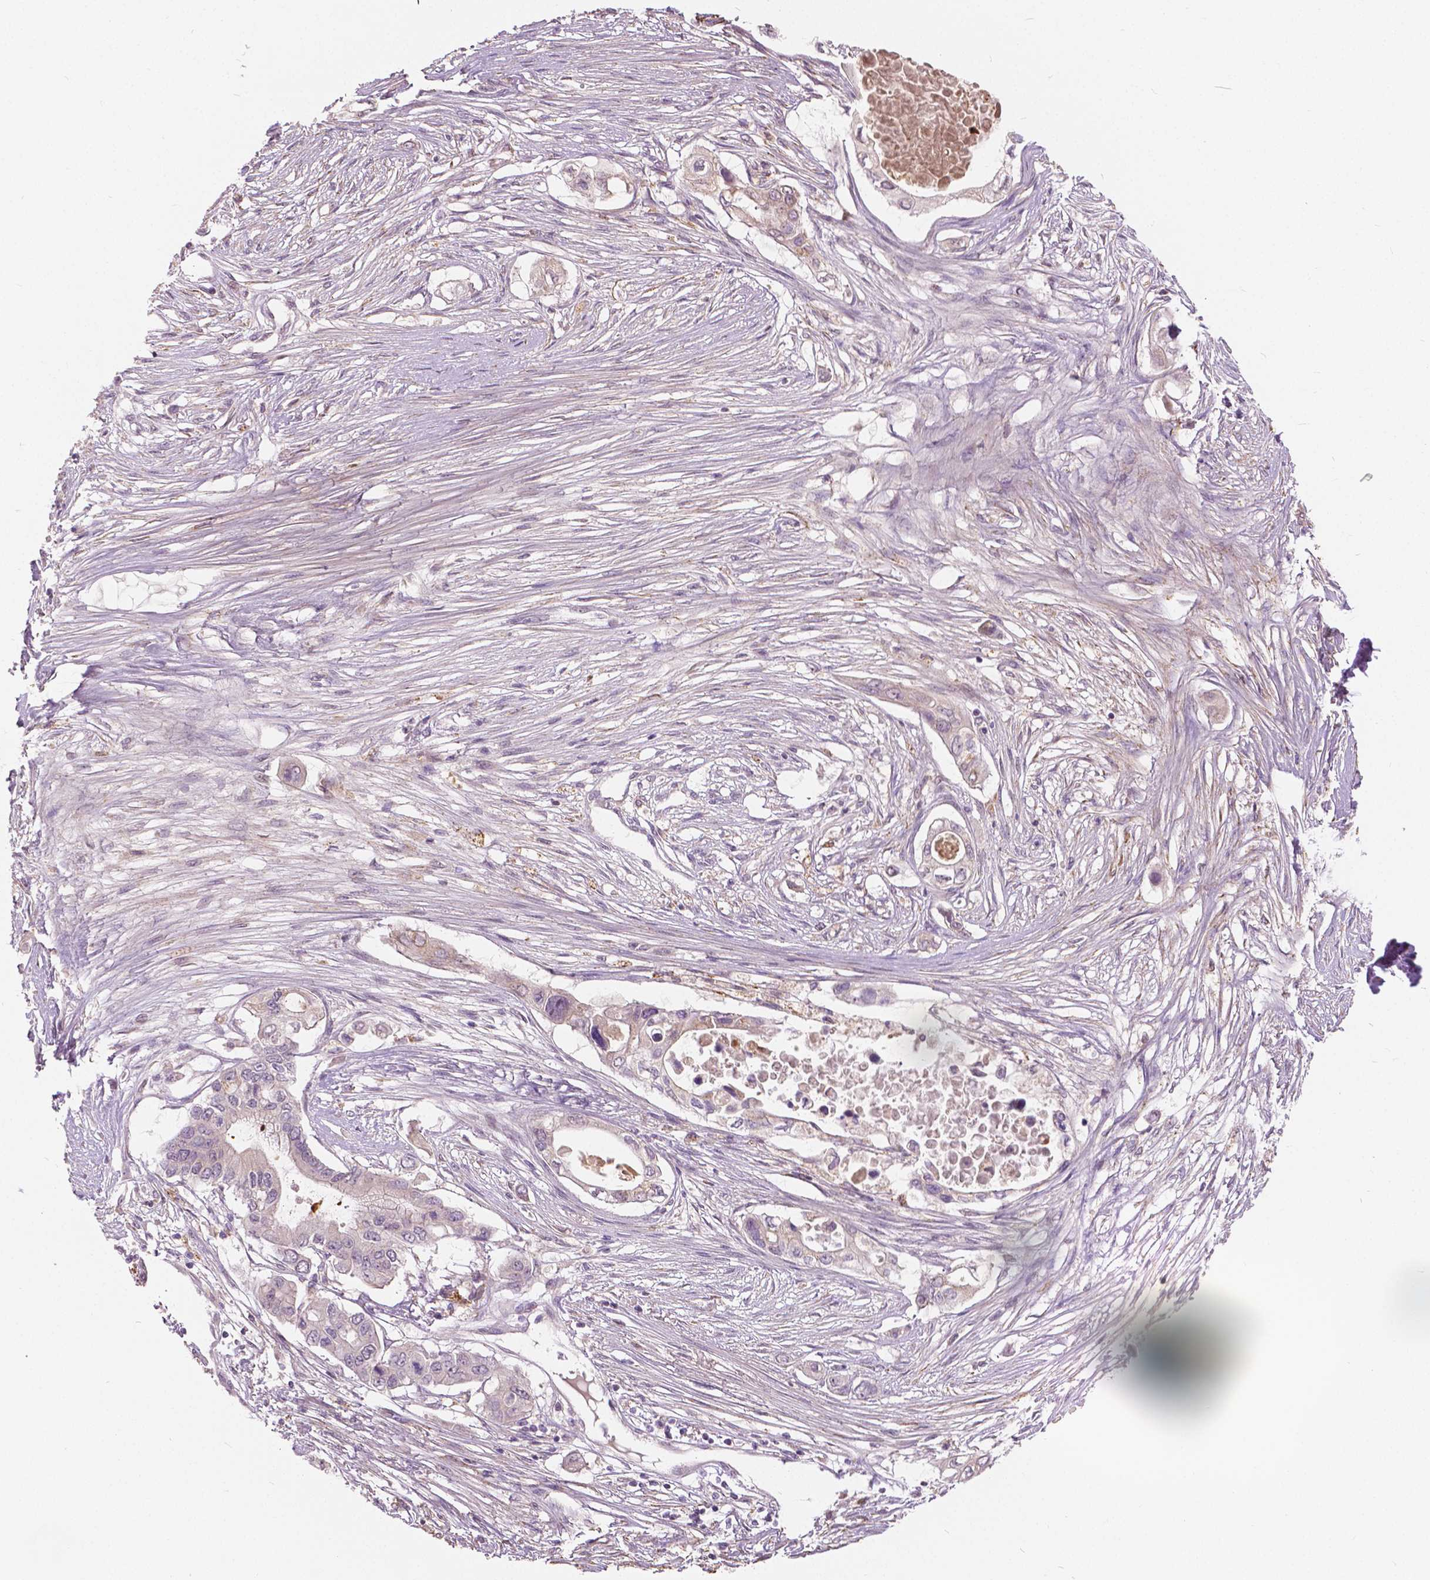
{"staining": {"intensity": "weak", "quantity": "<25%", "location": "nuclear"}, "tissue": "pancreatic cancer", "cell_type": "Tumor cells", "image_type": "cancer", "snomed": [{"axis": "morphology", "description": "Adenocarcinoma, NOS"}, {"axis": "topography", "description": "Pancreas"}], "caption": "DAB immunohistochemical staining of pancreatic adenocarcinoma exhibits no significant staining in tumor cells.", "gene": "DLX6", "patient": {"sex": "female", "age": 63}}